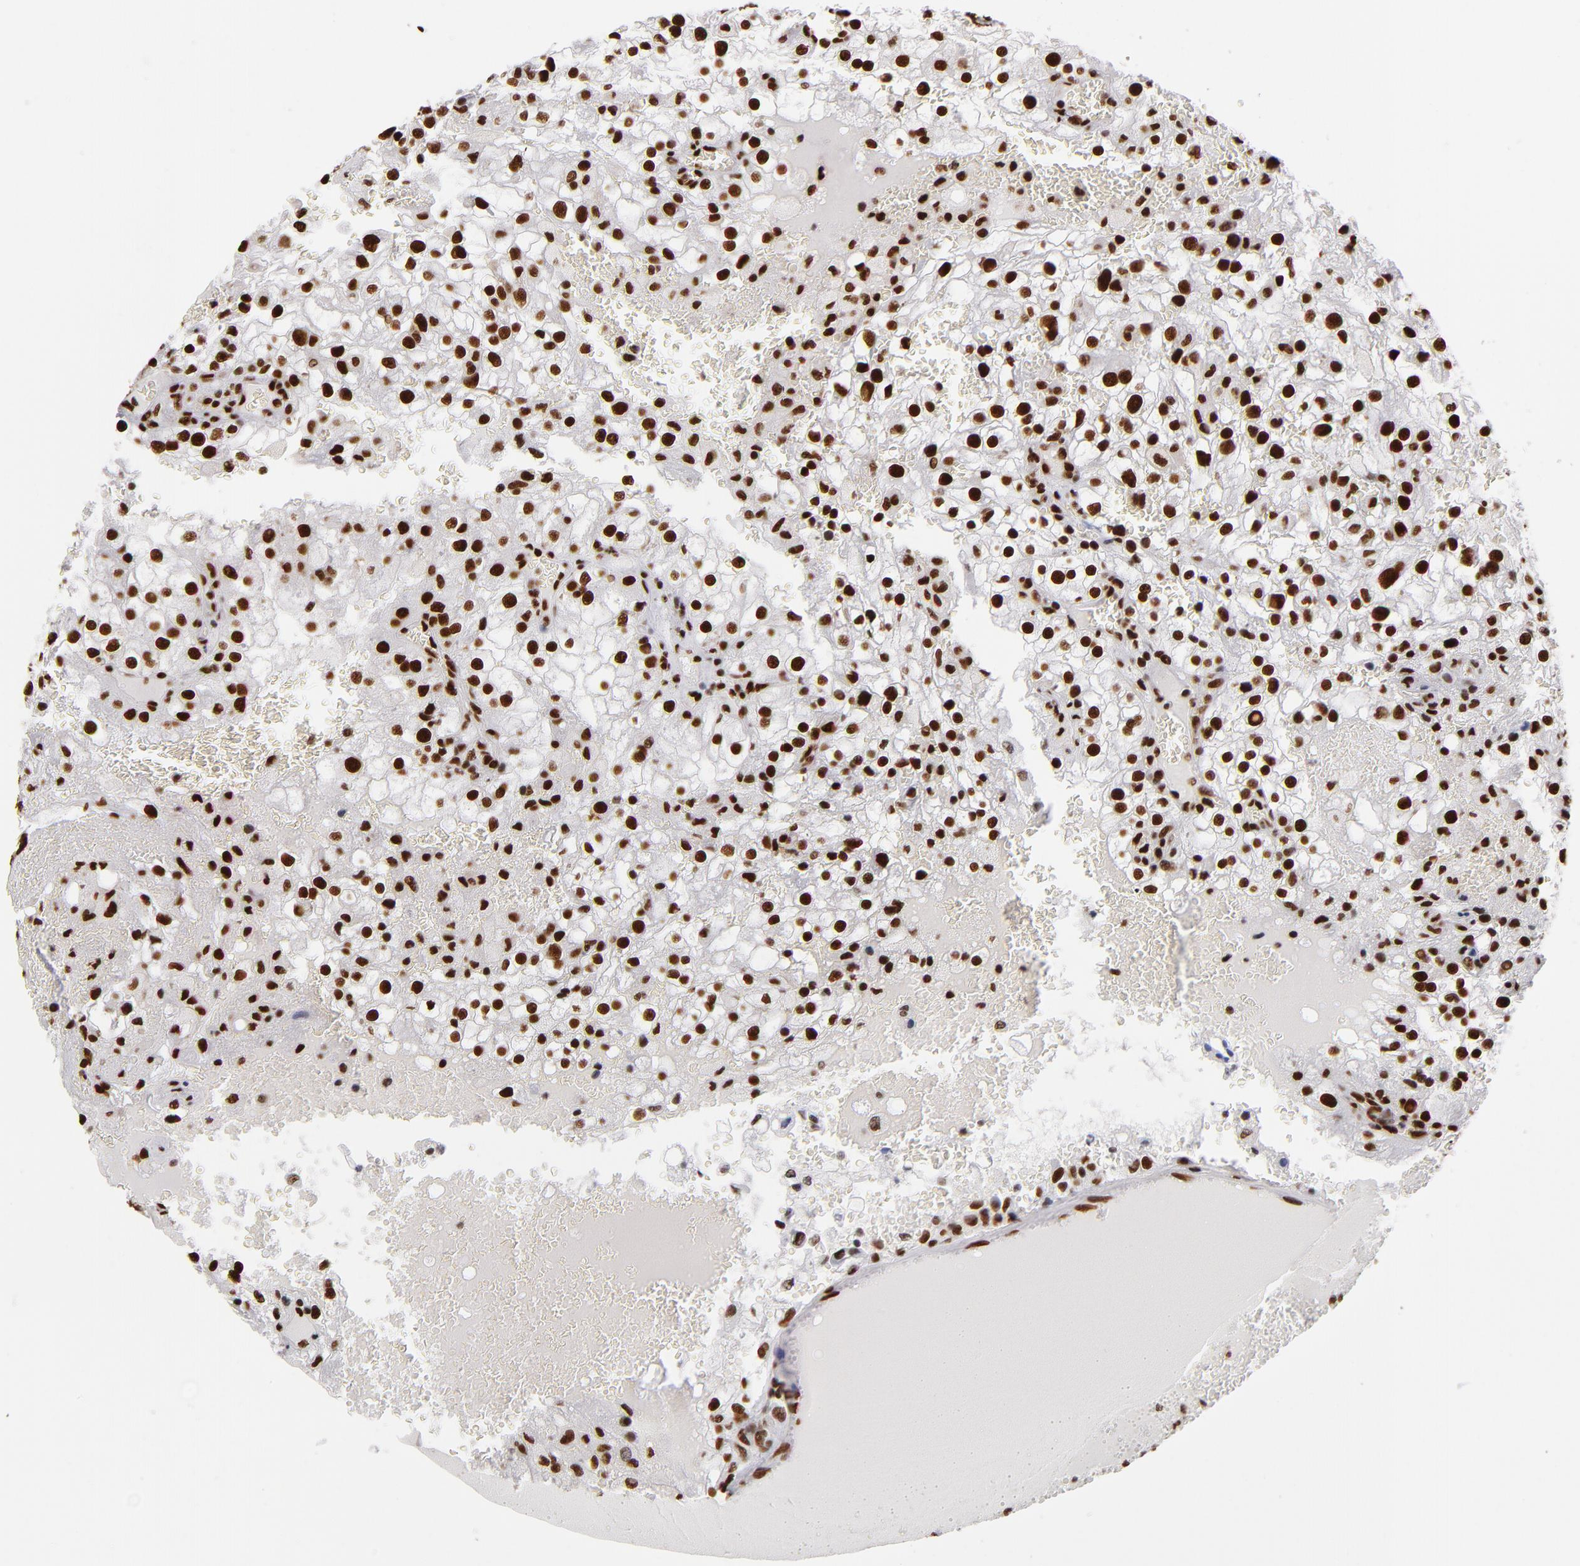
{"staining": {"intensity": "strong", "quantity": ">75%", "location": "nuclear"}, "tissue": "renal cancer", "cell_type": "Tumor cells", "image_type": "cancer", "snomed": [{"axis": "morphology", "description": "Adenocarcinoma, NOS"}, {"axis": "topography", "description": "Kidney"}], "caption": "Strong nuclear staining for a protein is present in about >75% of tumor cells of renal cancer using immunohistochemistry.", "gene": "MRE11", "patient": {"sex": "female", "age": 74}}